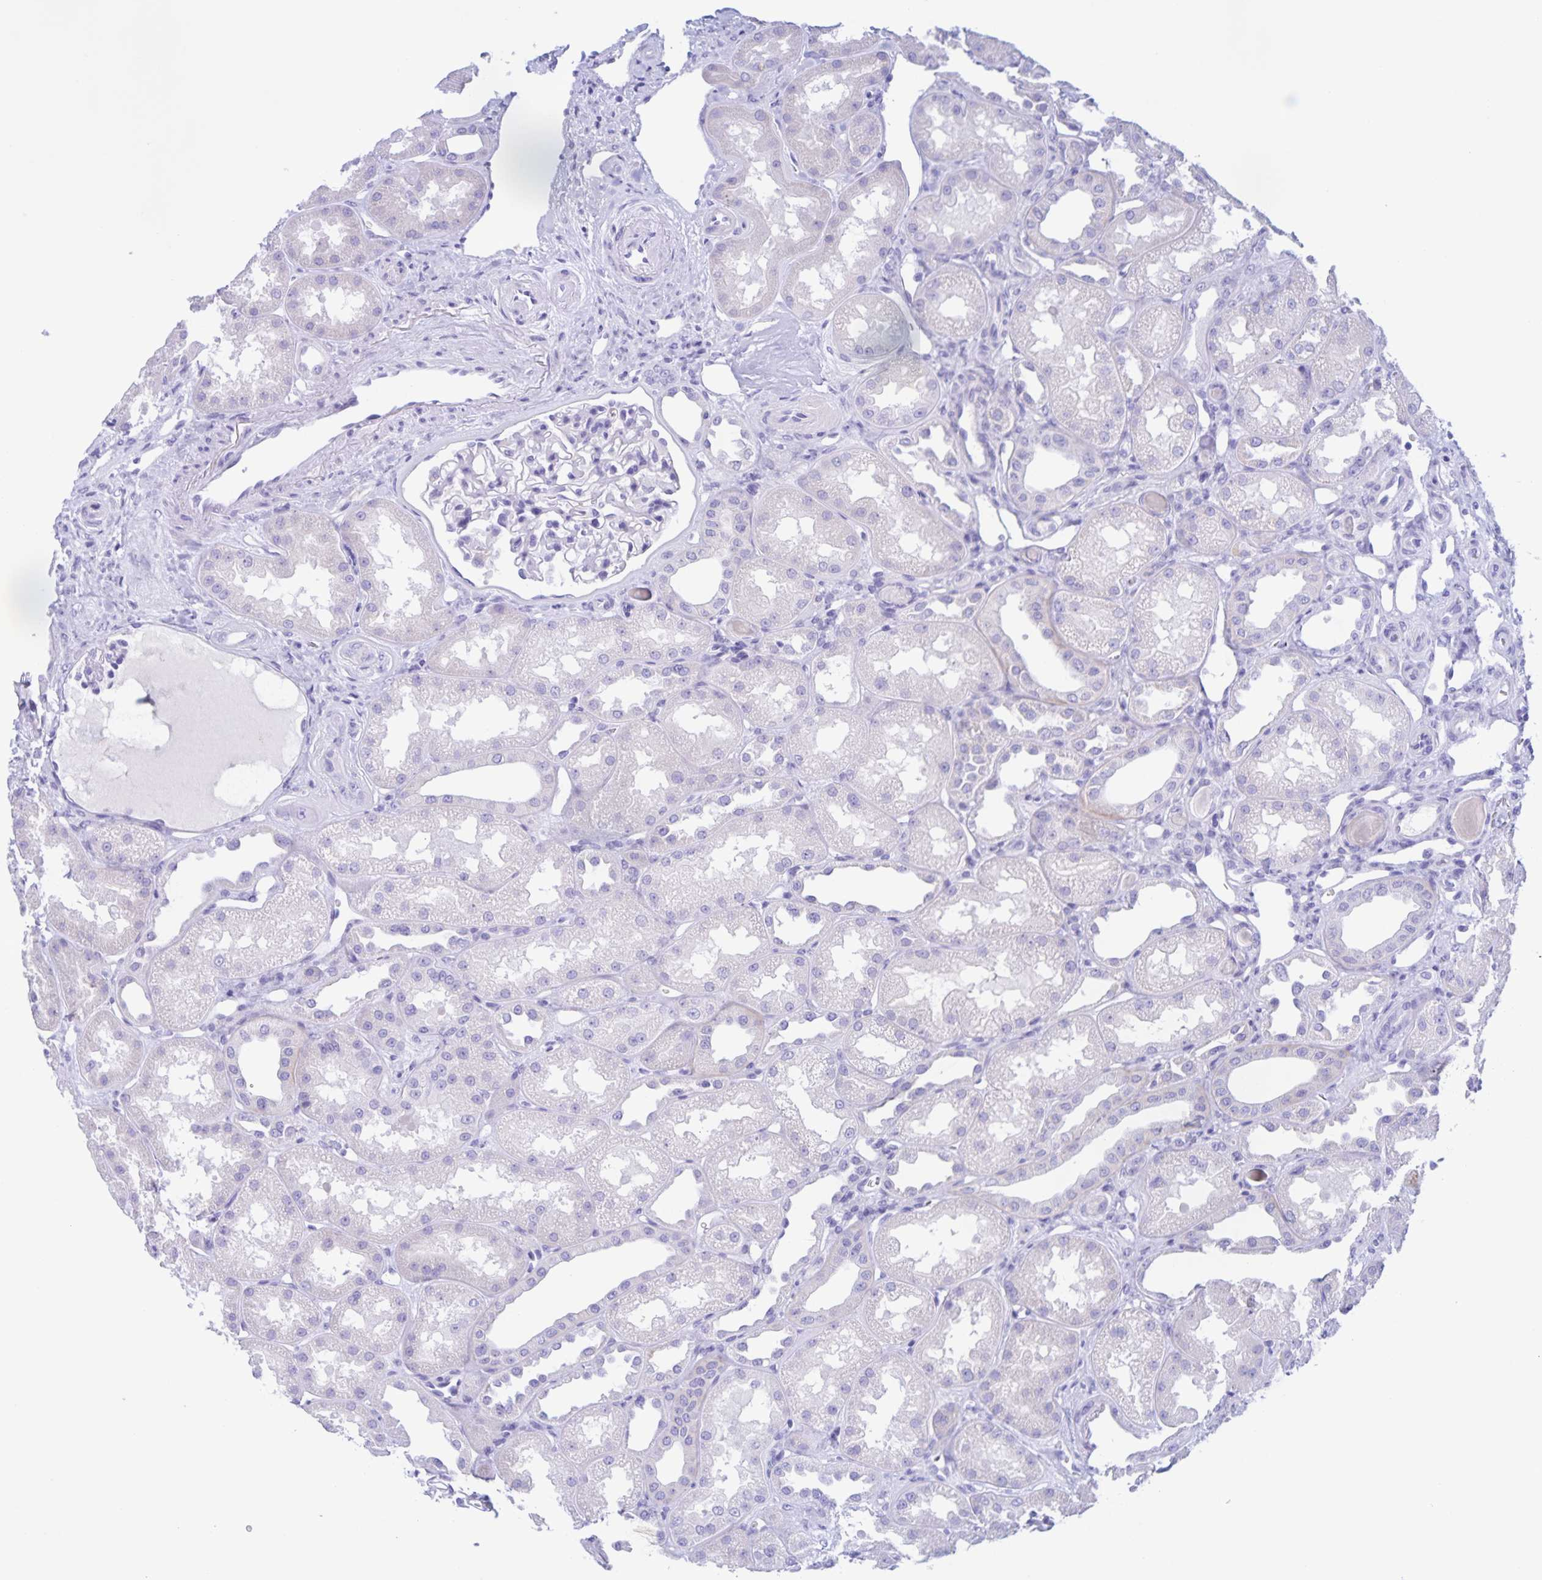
{"staining": {"intensity": "negative", "quantity": "none", "location": "none"}, "tissue": "kidney", "cell_type": "Cells in glomeruli", "image_type": "normal", "snomed": [{"axis": "morphology", "description": "Normal tissue, NOS"}, {"axis": "topography", "description": "Kidney"}], "caption": "The immunohistochemistry (IHC) histopathology image has no significant staining in cells in glomeruli of kidney.", "gene": "CATSPER4", "patient": {"sex": "male", "age": 61}}